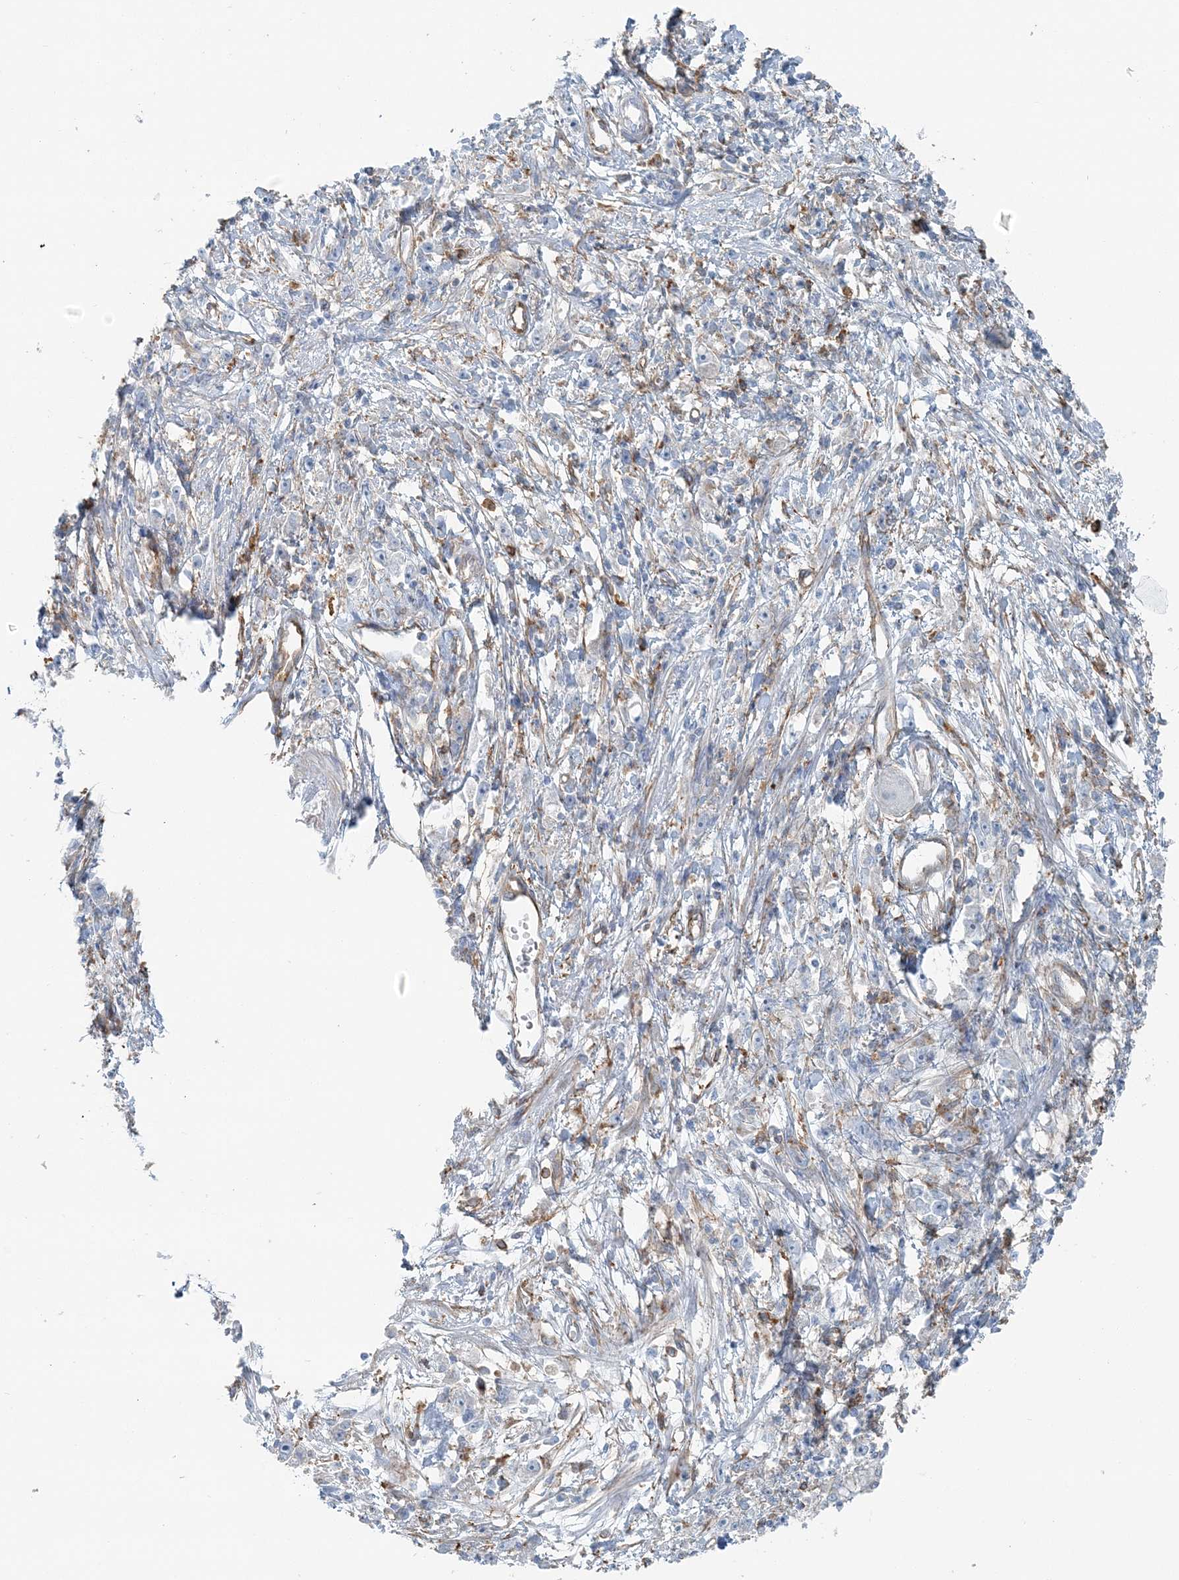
{"staining": {"intensity": "negative", "quantity": "none", "location": "none"}, "tissue": "stomach cancer", "cell_type": "Tumor cells", "image_type": "cancer", "snomed": [{"axis": "morphology", "description": "Adenocarcinoma, NOS"}, {"axis": "topography", "description": "Stomach"}], "caption": "The micrograph shows no significant expression in tumor cells of stomach cancer (adenocarcinoma).", "gene": "SNX2", "patient": {"sex": "female", "age": 59}}